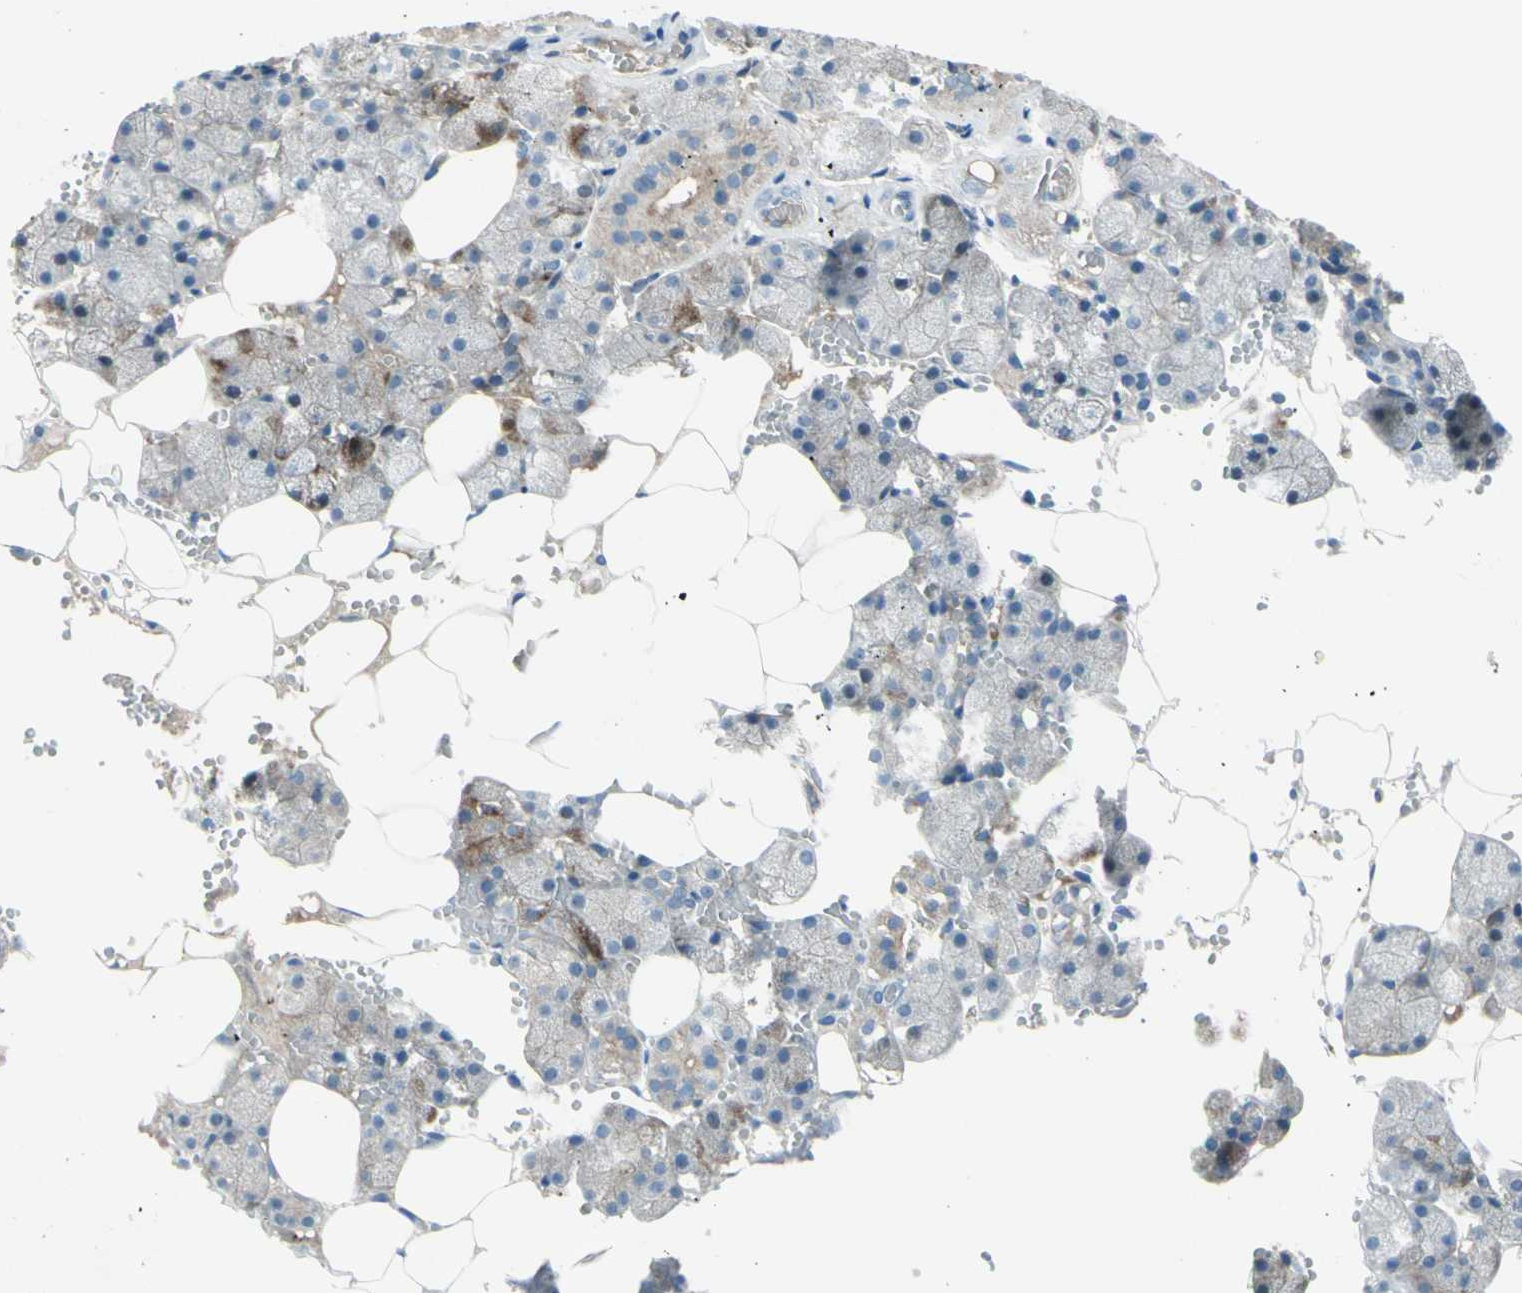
{"staining": {"intensity": "weak", "quantity": "<25%", "location": "cytoplasmic/membranous"}, "tissue": "salivary gland", "cell_type": "Glandular cells", "image_type": "normal", "snomed": [{"axis": "morphology", "description": "Normal tissue, NOS"}, {"axis": "topography", "description": "Salivary gland"}], "caption": "DAB (3,3'-diaminobenzidine) immunohistochemical staining of normal salivary gland displays no significant positivity in glandular cells. (DAB (3,3'-diaminobenzidine) IHC visualized using brightfield microscopy, high magnification).", "gene": "ATRN", "patient": {"sex": "male", "age": 62}}